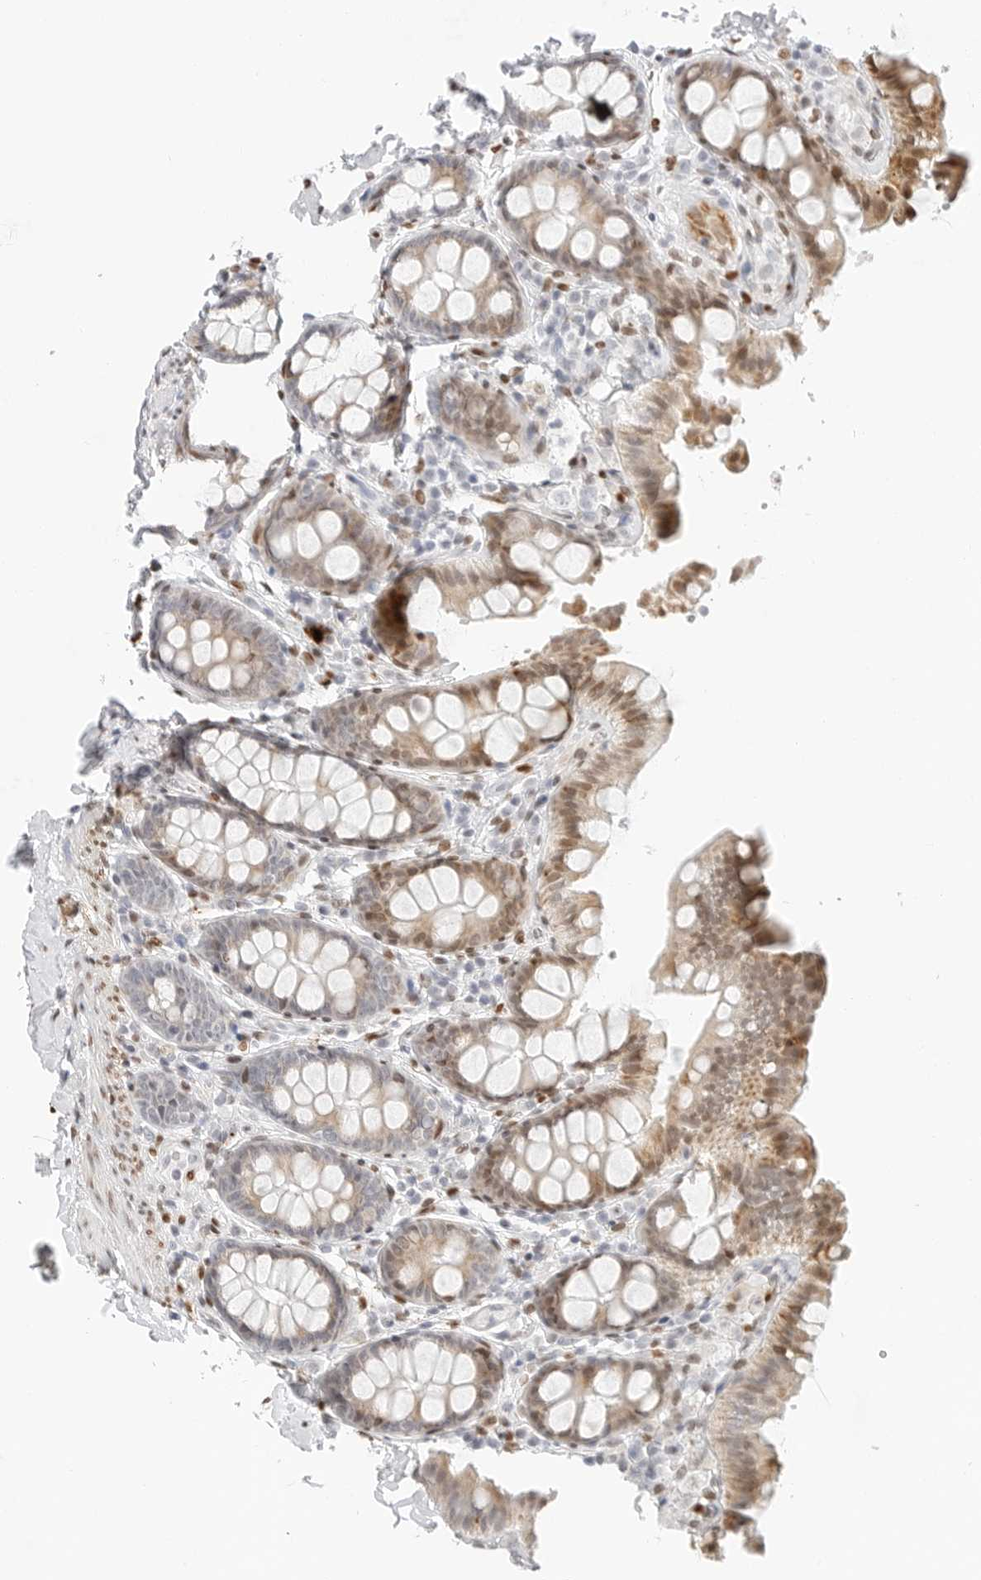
{"staining": {"intensity": "negative", "quantity": "none", "location": "none"}, "tissue": "colon", "cell_type": "Endothelial cells", "image_type": "normal", "snomed": [{"axis": "morphology", "description": "Normal tissue, NOS"}, {"axis": "topography", "description": "Colon"}, {"axis": "topography", "description": "Peripheral nerve tissue"}], "caption": "High magnification brightfield microscopy of unremarkable colon stained with DAB (3,3'-diaminobenzidine) (brown) and counterstained with hematoxylin (blue): endothelial cells show no significant positivity. (DAB IHC visualized using brightfield microscopy, high magnification).", "gene": "SPIDR", "patient": {"sex": "female", "age": 61}}